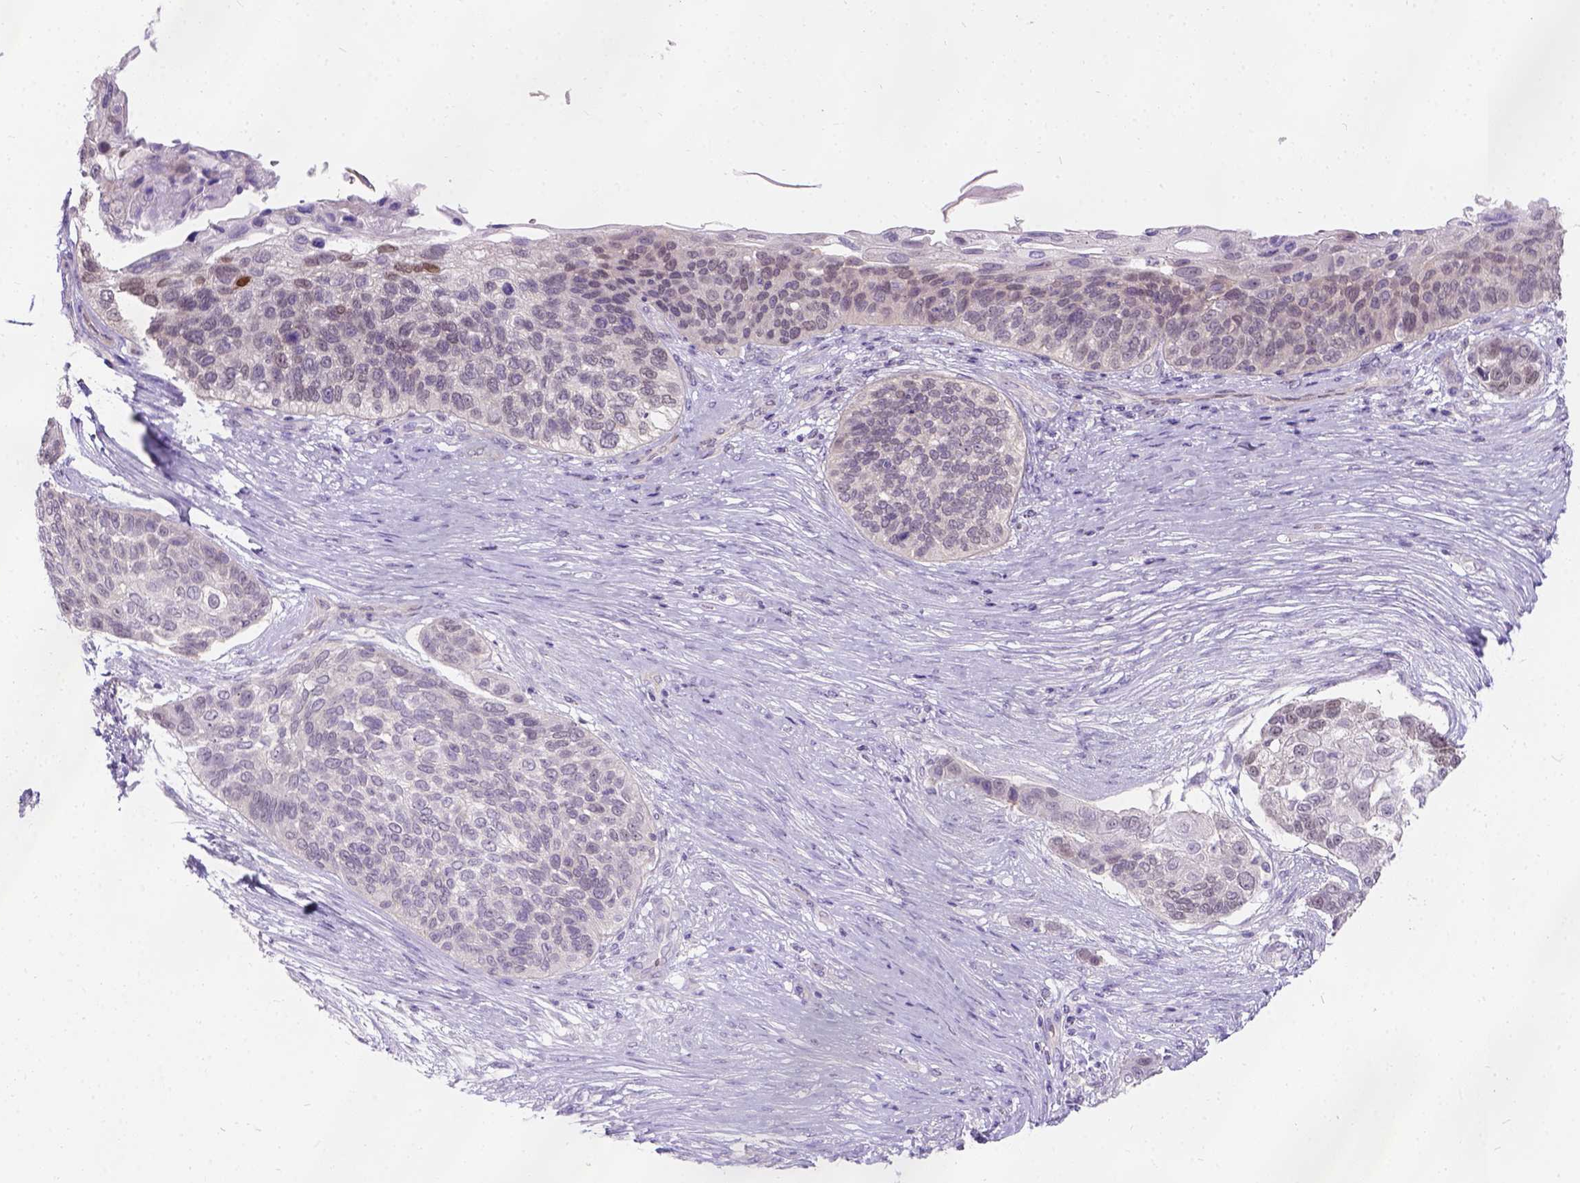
{"staining": {"intensity": "negative", "quantity": "none", "location": "none"}, "tissue": "lung cancer", "cell_type": "Tumor cells", "image_type": "cancer", "snomed": [{"axis": "morphology", "description": "Squamous cell carcinoma, NOS"}, {"axis": "topography", "description": "Lung"}], "caption": "This is a photomicrograph of immunohistochemistry staining of lung cancer (squamous cell carcinoma), which shows no expression in tumor cells.", "gene": "C20orf144", "patient": {"sex": "male", "age": 69}}